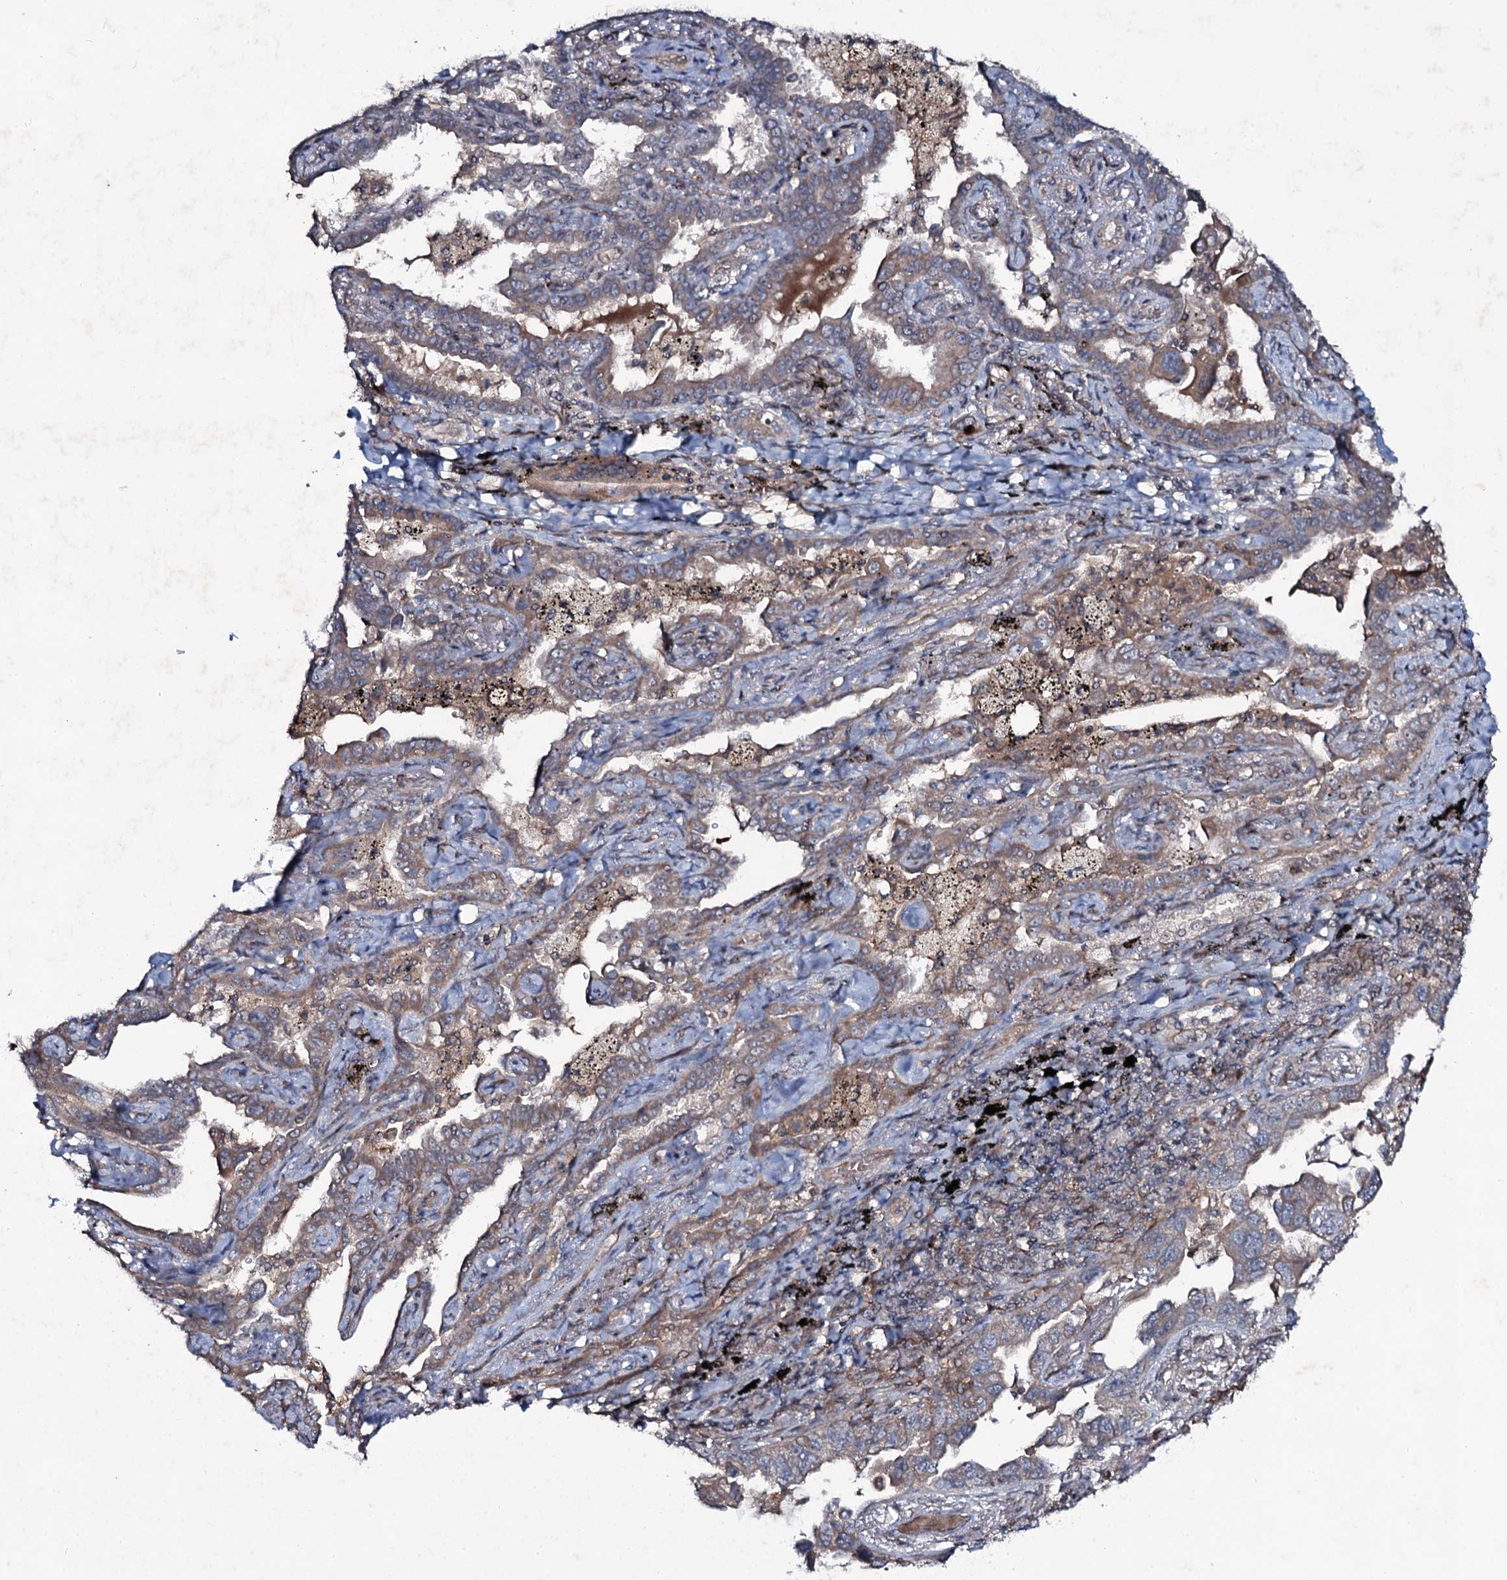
{"staining": {"intensity": "moderate", "quantity": "25%-75%", "location": "cytoplasmic/membranous"}, "tissue": "lung cancer", "cell_type": "Tumor cells", "image_type": "cancer", "snomed": [{"axis": "morphology", "description": "Adenocarcinoma, NOS"}, {"axis": "topography", "description": "Lung"}], "caption": "Human lung adenocarcinoma stained with a protein marker demonstrates moderate staining in tumor cells.", "gene": "SNAP23", "patient": {"sex": "male", "age": 67}}